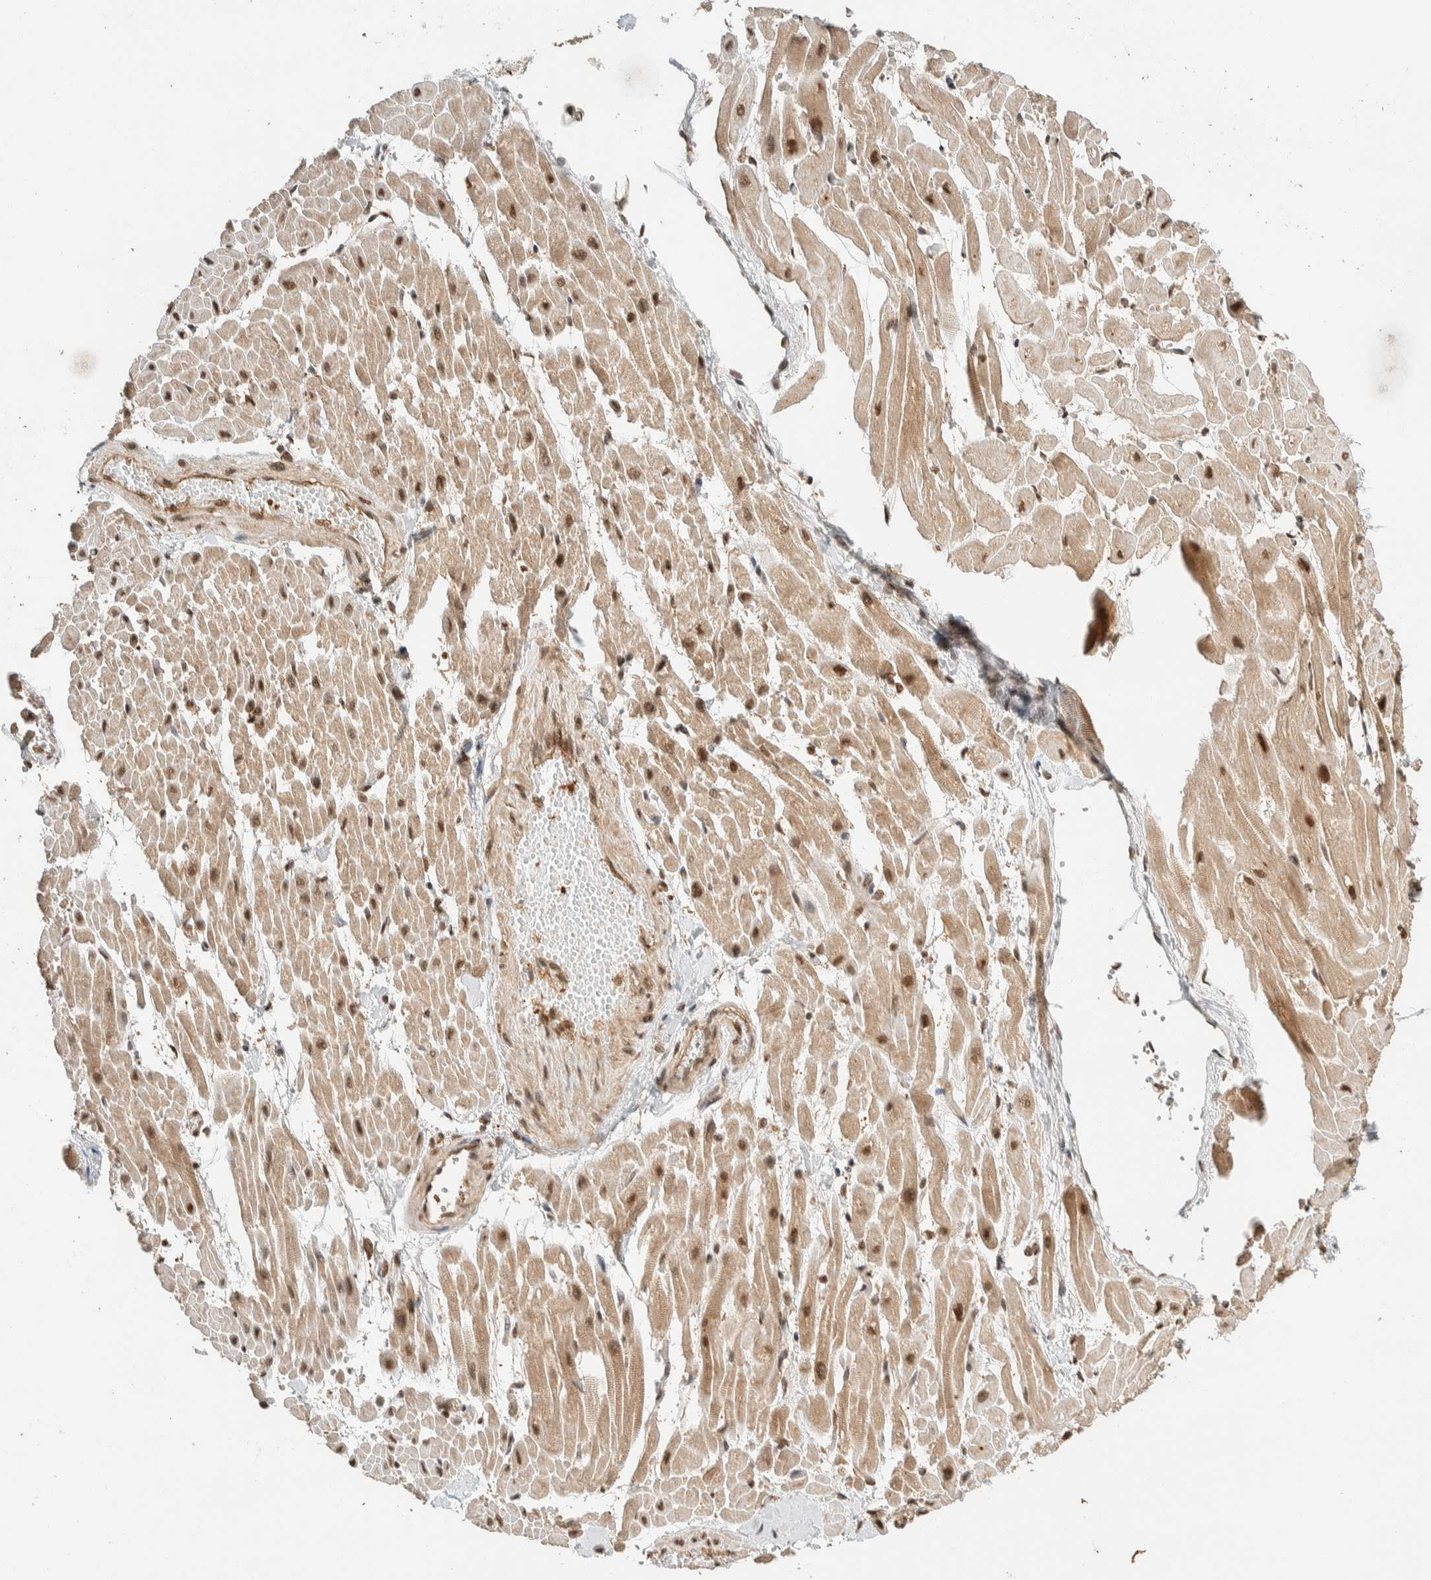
{"staining": {"intensity": "moderate", "quantity": ">75%", "location": "cytoplasmic/membranous,nuclear"}, "tissue": "heart muscle", "cell_type": "Cardiomyocytes", "image_type": "normal", "snomed": [{"axis": "morphology", "description": "Normal tissue, NOS"}, {"axis": "topography", "description": "Heart"}], "caption": "Immunohistochemical staining of benign heart muscle exhibits medium levels of moderate cytoplasmic/membranous,nuclear staining in about >75% of cardiomyocytes.", "gene": "ZBTB2", "patient": {"sex": "male", "age": 45}}